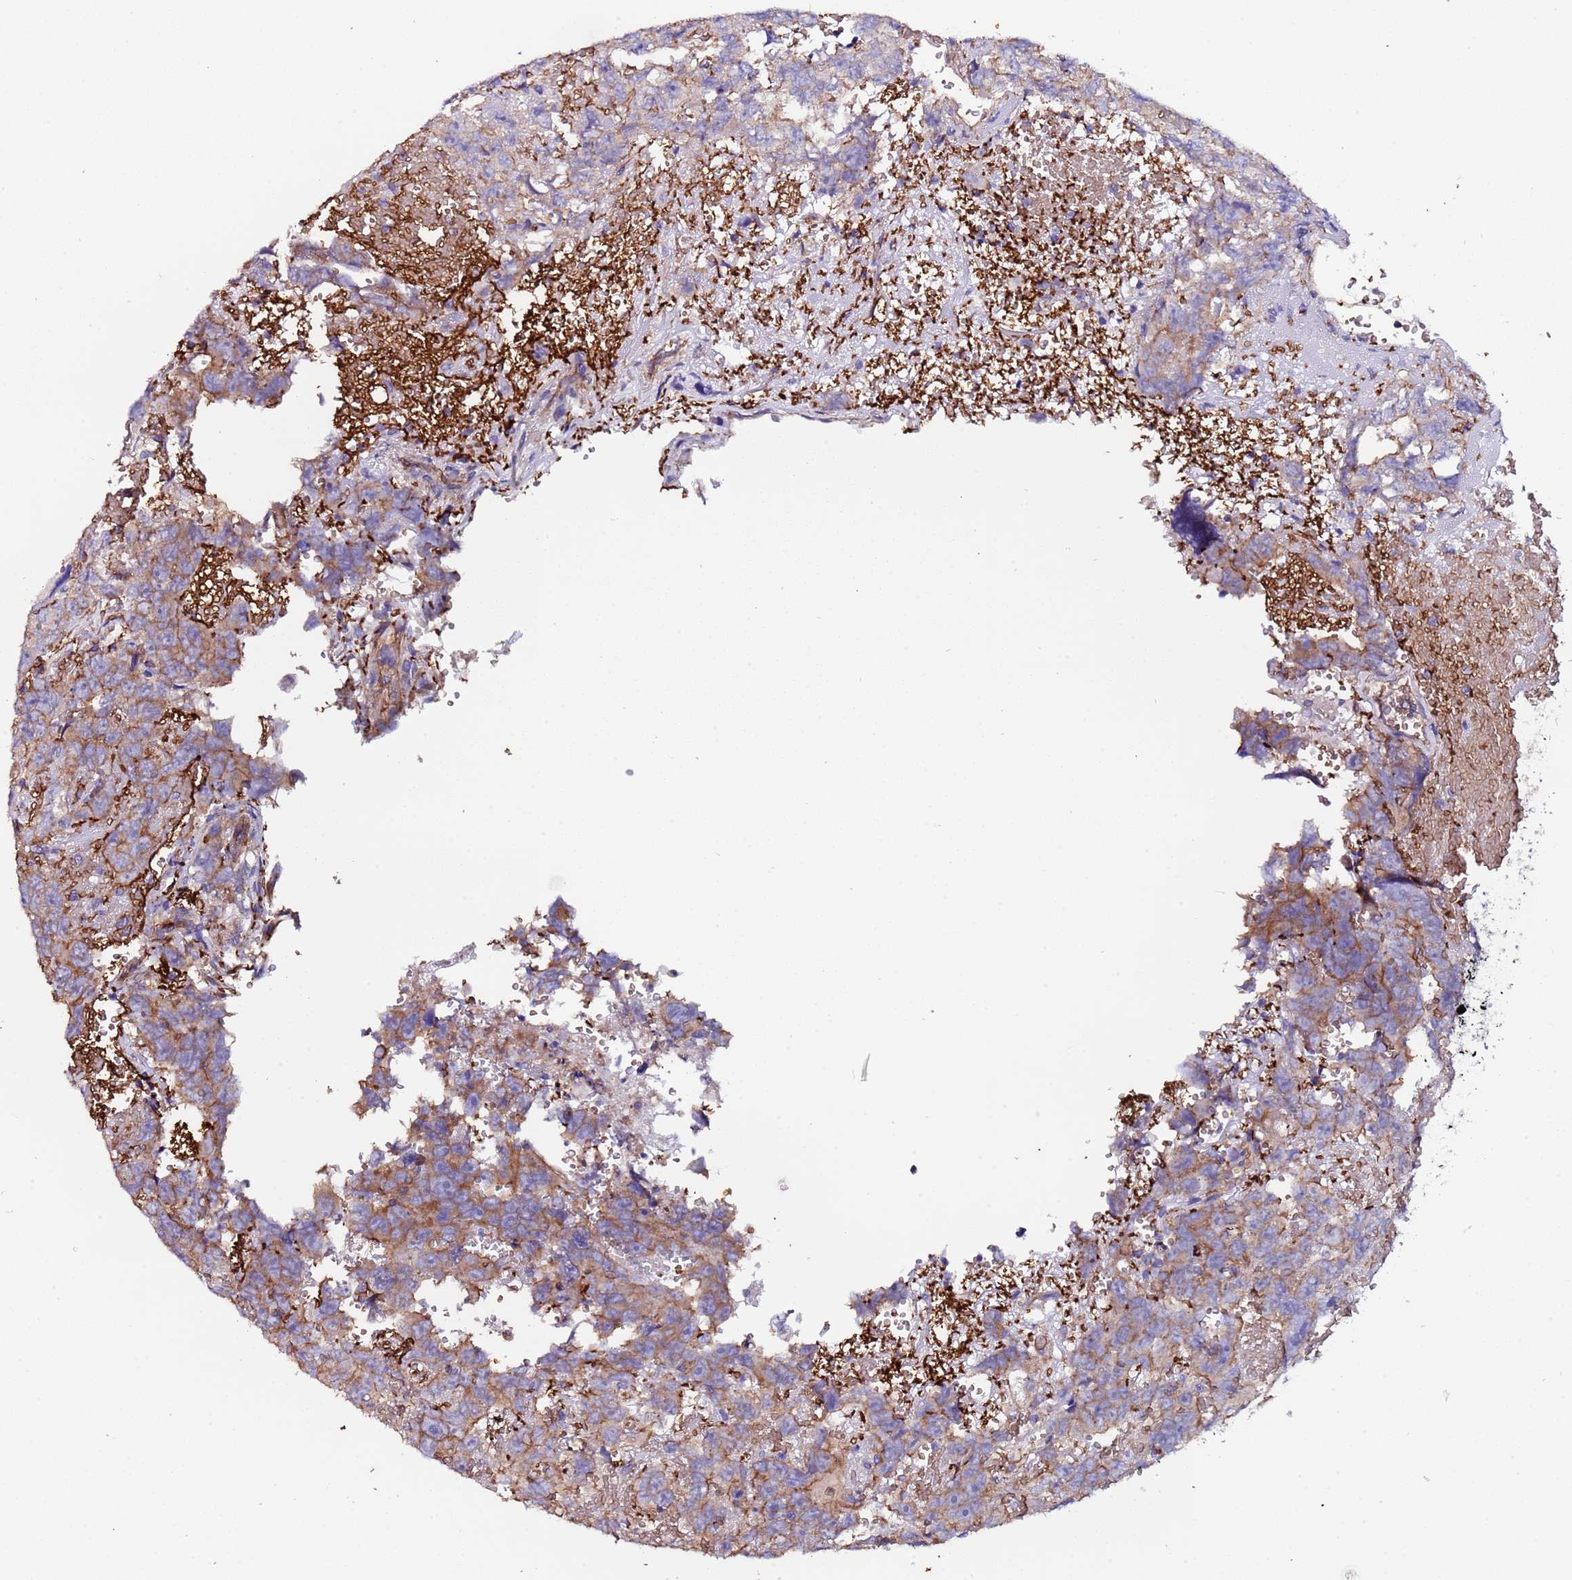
{"staining": {"intensity": "moderate", "quantity": "<25%", "location": "cytoplasmic/membranous"}, "tissue": "testis cancer", "cell_type": "Tumor cells", "image_type": "cancer", "snomed": [{"axis": "morphology", "description": "Carcinoma, Embryonal, NOS"}, {"axis": "topography", "description": "Testis"}], "caption": "Tumor cells show low levels of moderate cytoplasmic/membranous expression in about <25% of cells in embryonal carcinoma (testis).", "gene": "ZNF248", "patient": {"sex": "male", "age": 45}}